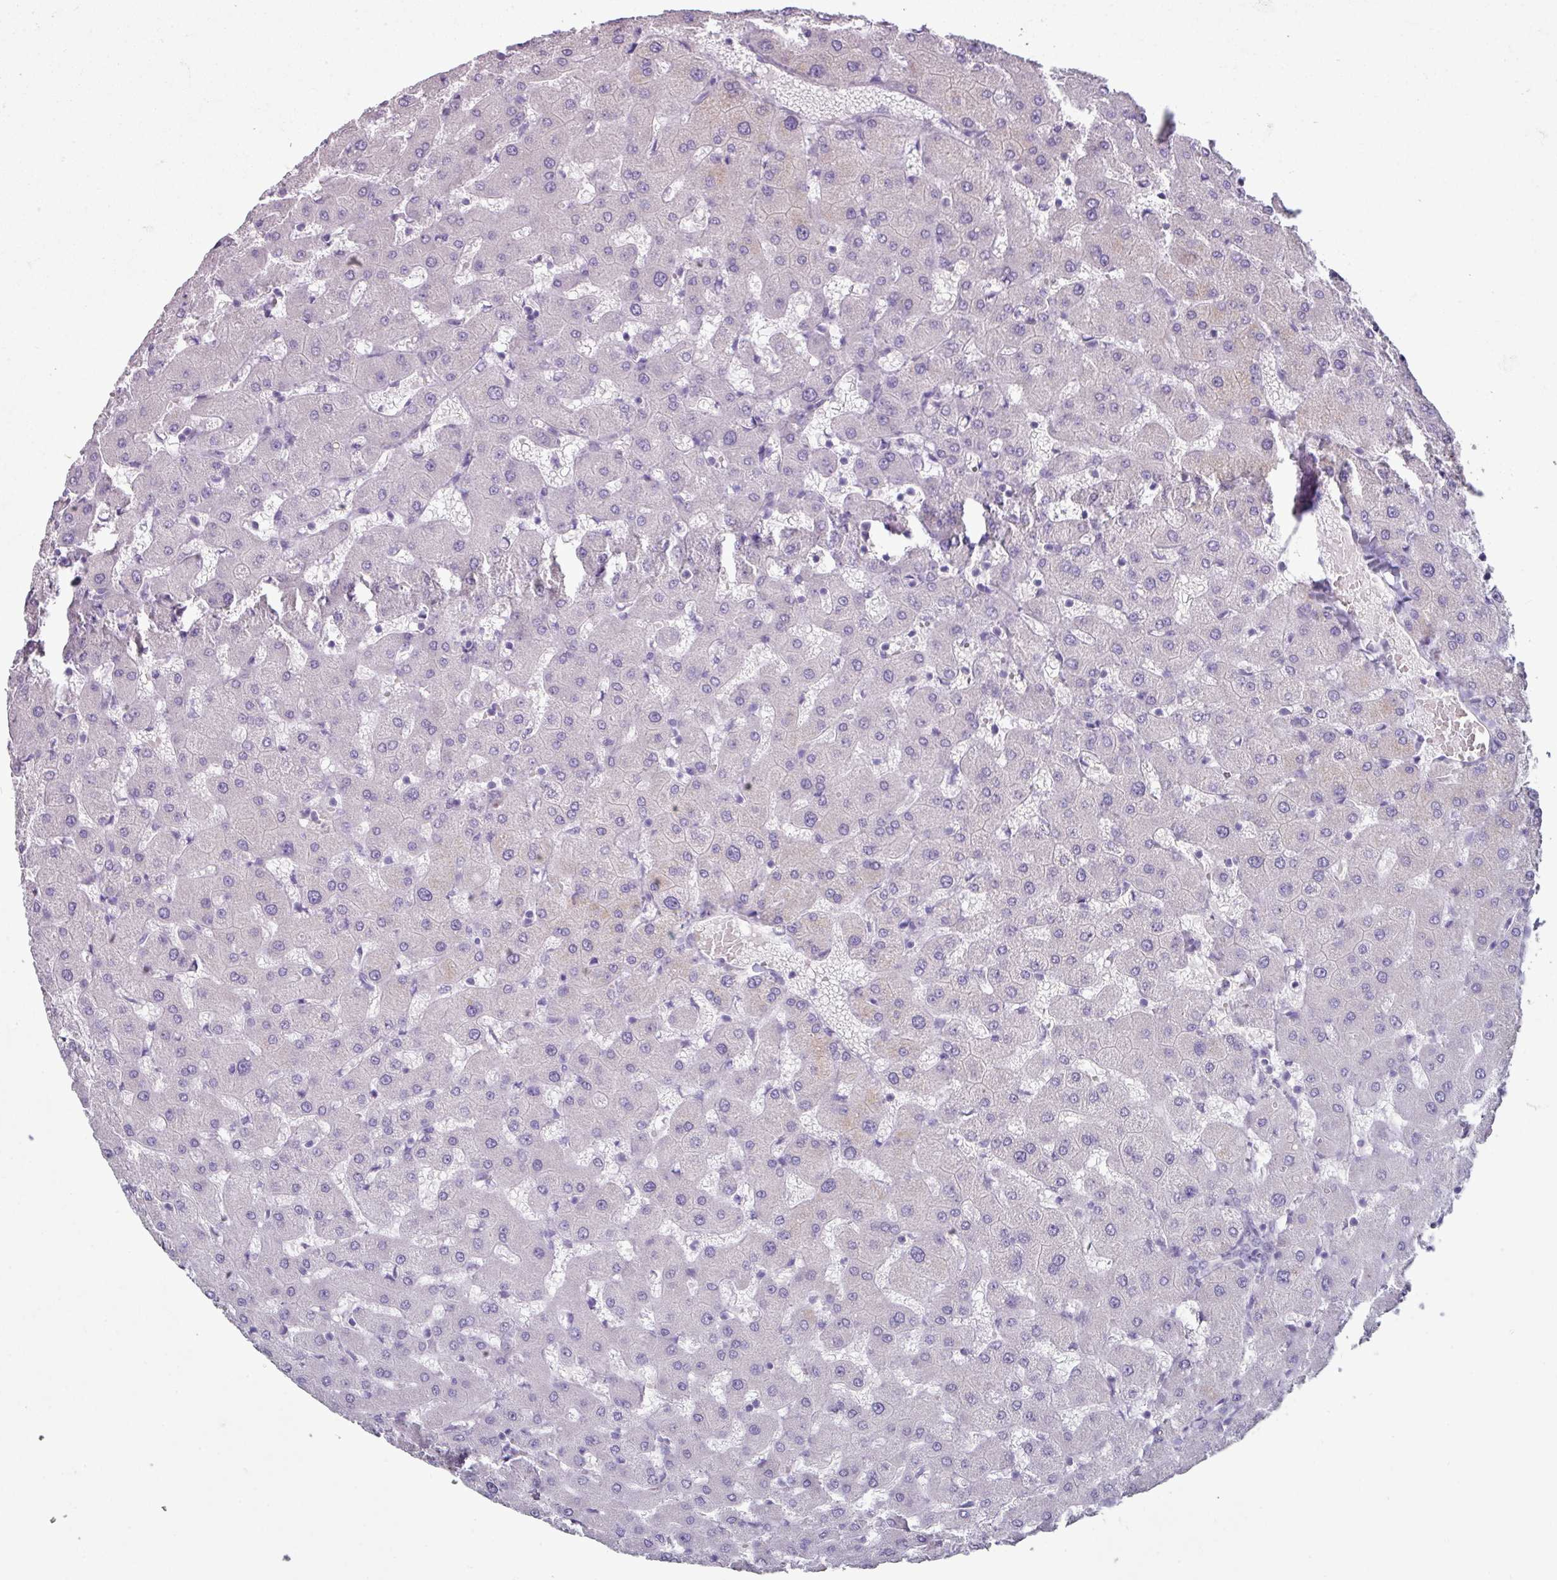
{"staining": {"intensity": "negative", "quantity": "none", "location": "none"}, "tissue": "liver", "cell_type": "Cholangiocytes", "image_type": "normal", "snomed": [{"axis": "morphology", "description": "Normal tissue, NOS"}, {"axis": "topography", "description": "Liver"}], "caption": "There is no significant expression in cholangiocytes of liver. Brightfield microscopy of immunohistochemistry (IHC) stained with DAB (brown) and hematoxylin (blue), captured at high magnification.", "gene": "TTLL12", "patient": {"sex": "female", "age": 63}}